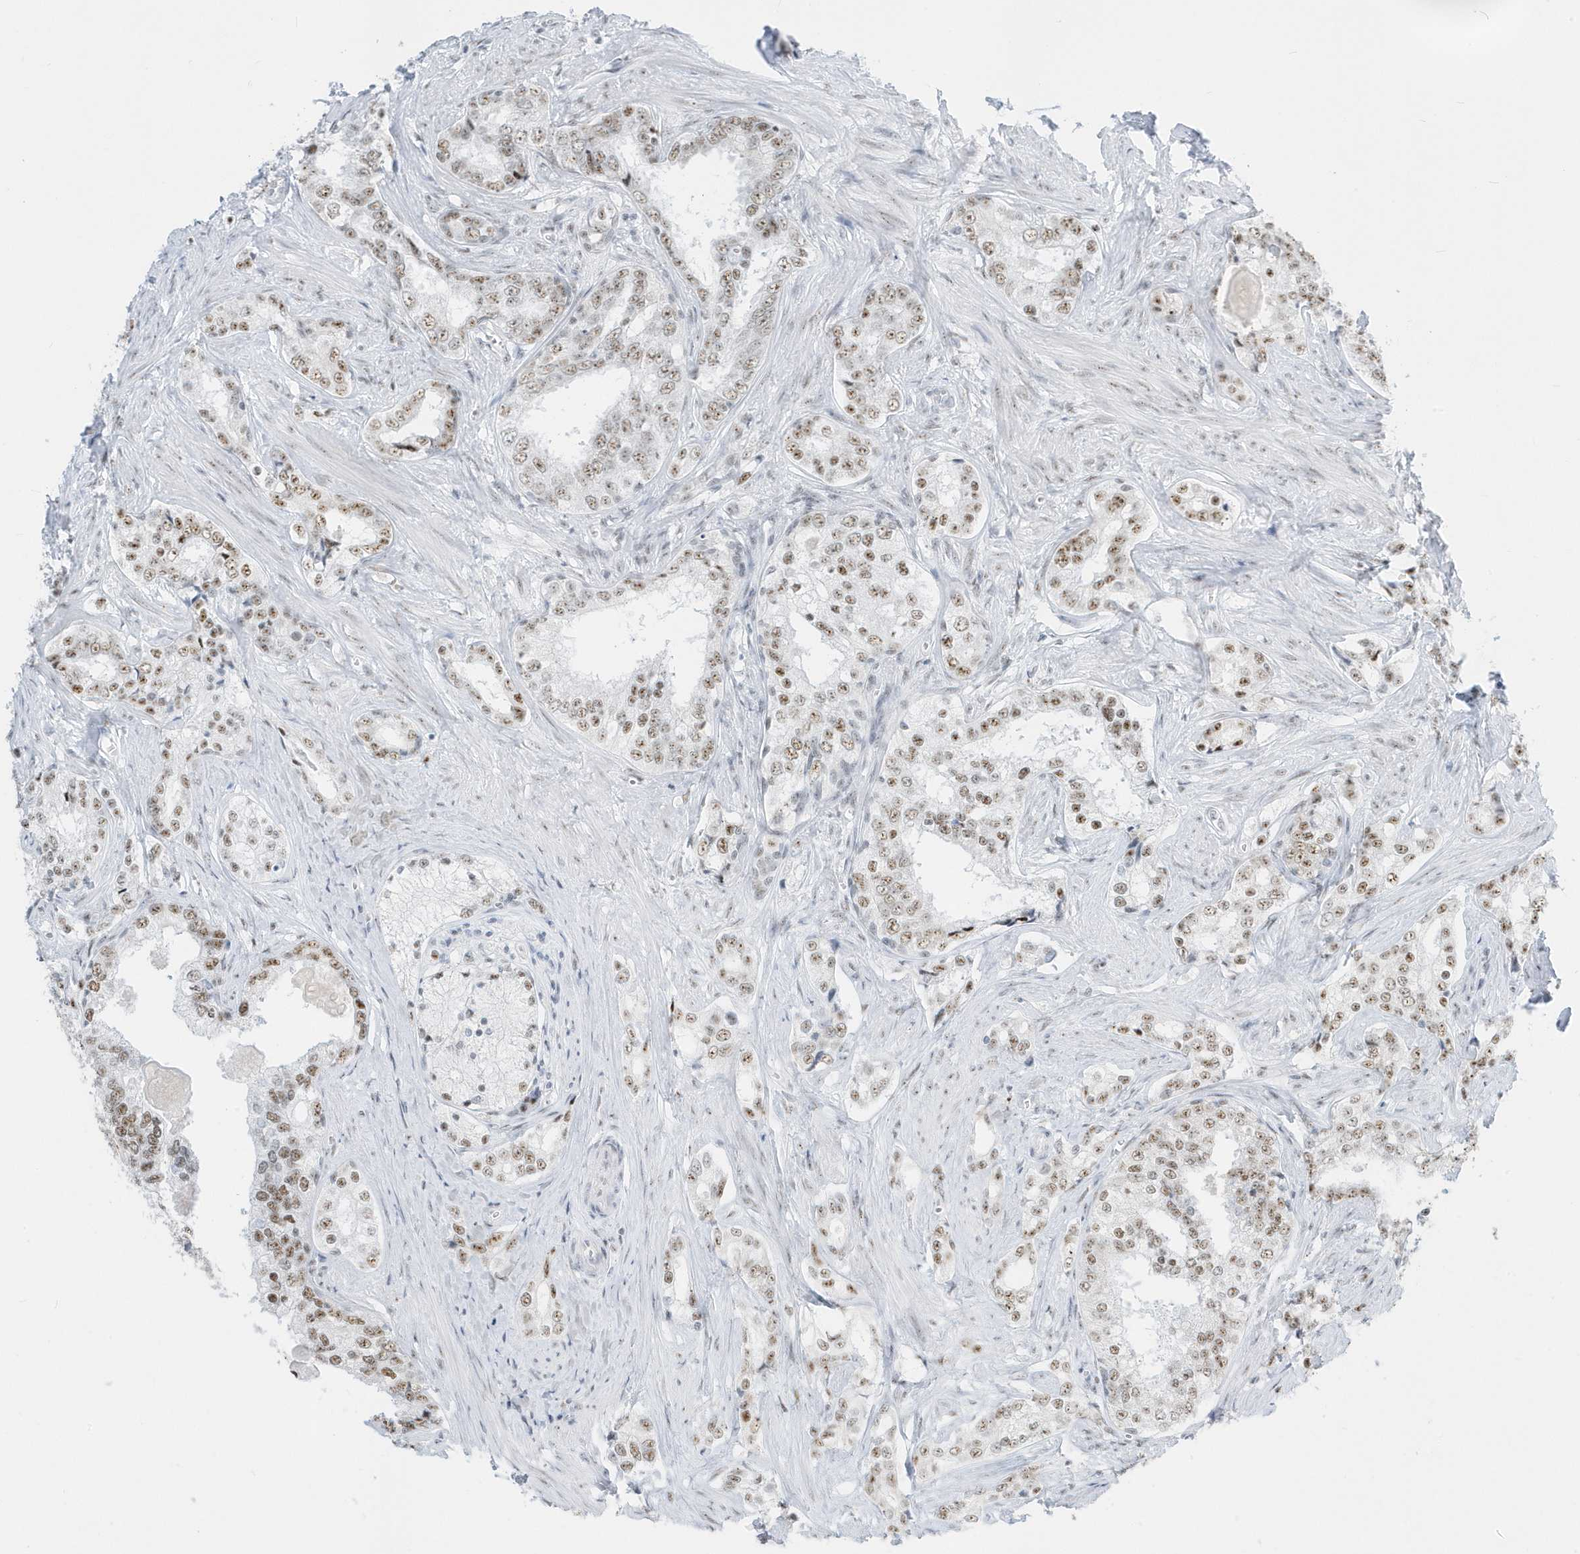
{"staining": {"intensity": "moderate", "quantity": ">75%", "location": "nuclear"}, "tissue": "prostate cancer", "cell_type": "Tumor cells", "image_type": "cancer", "snomed": [{"axis": "morphology", "description": "Adenocarcinoma, High grade"}, {"axis": "topography", "description": "Prostate"}], "caption": "Immunohistochemistry image of prostate cancer stained for a protein (brown), which displays medium levels of moderate nuclear staining in approximately >75% of tumor cells.", "gene": "PLEKHN1", "patient": {"sex": "male", "age": 66}}